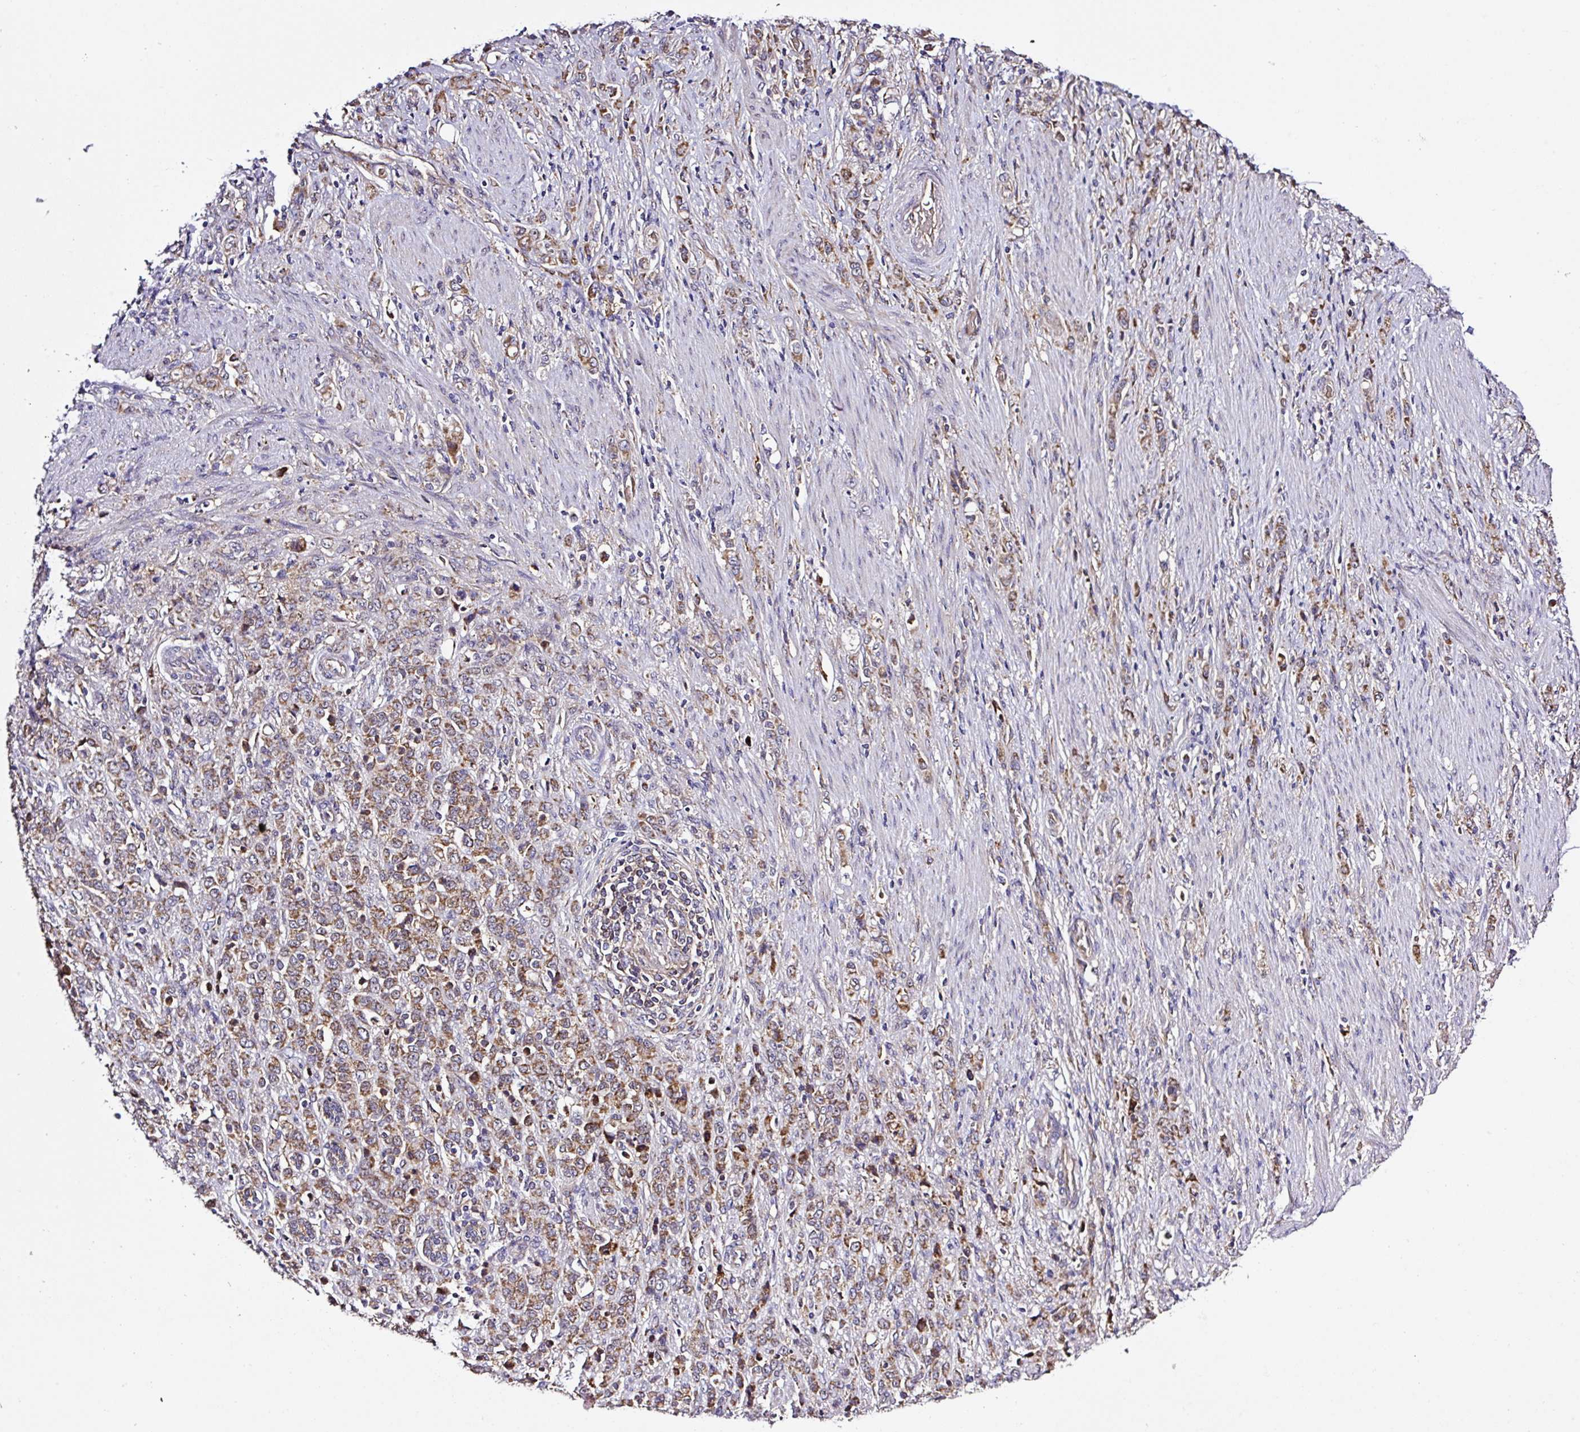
{"staining": {"intensity": "moderate", "quantity": ">75%", "location": "cytoplasmic/membranous"}, "tissue": "stomach cancer", "cell_type": "Tumor cells", "image_type": "cancer", "snomed": [{"axis": "morphology", "description": "Adenocarcinoma, NOS"}, {"axis": "topography", "description": "Stomach"}], "caption": "Immunohistochemistry staining of stomach adenocarcinoma, which displays medium levels of moderate cytoplasmic/membranous expression in about >75% of tumor cells indicating moderate cytoplasmic/membranous protein staining. The staining was performed using DAB (brown) for protein detection and nuclei were counterstained in hematoxylin (blue).", "gene": "ZNF513", "patient": {"sex": "female", "age": 79}}